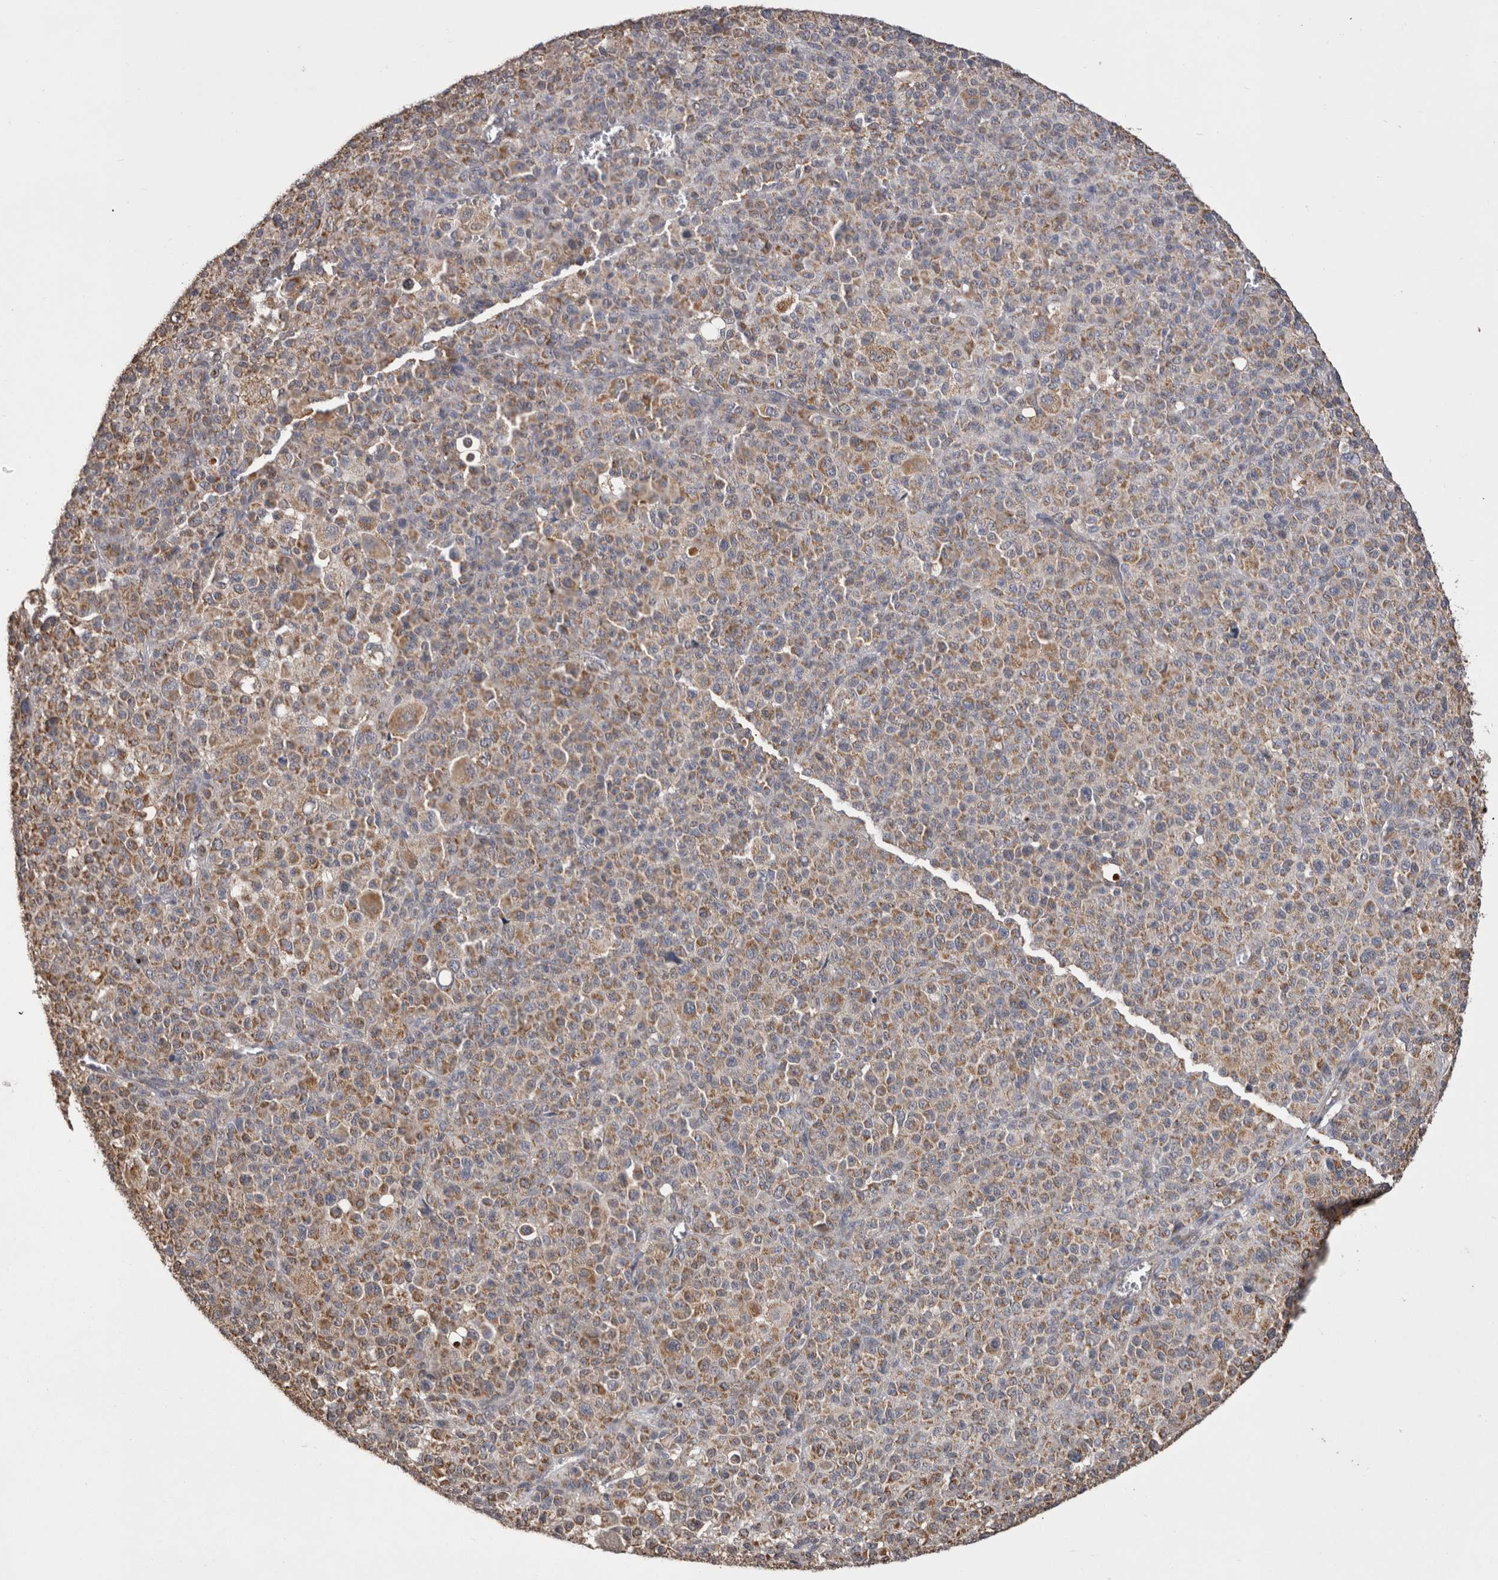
{"staining": {"intensity": "weak", "quantity": "25%-75%", "location": "cytoplasmic/membranous"}, "tissue": "melanoma", "cell_type": "Tumor cells", "image_type": "cancer", "snomed": [{"axis": "morphology", "description": "Malignant melanoma, Metastatic site"}, {"axis": "topography", "description": "Skin"}], "caption": "A brown stain highlights weak cytoplasmic/membranous expression of a protein in malignant melanoma (metastatic site) tumor cells.", "gene": "PREP", "patient": {"sex": "female", "age": 74}}